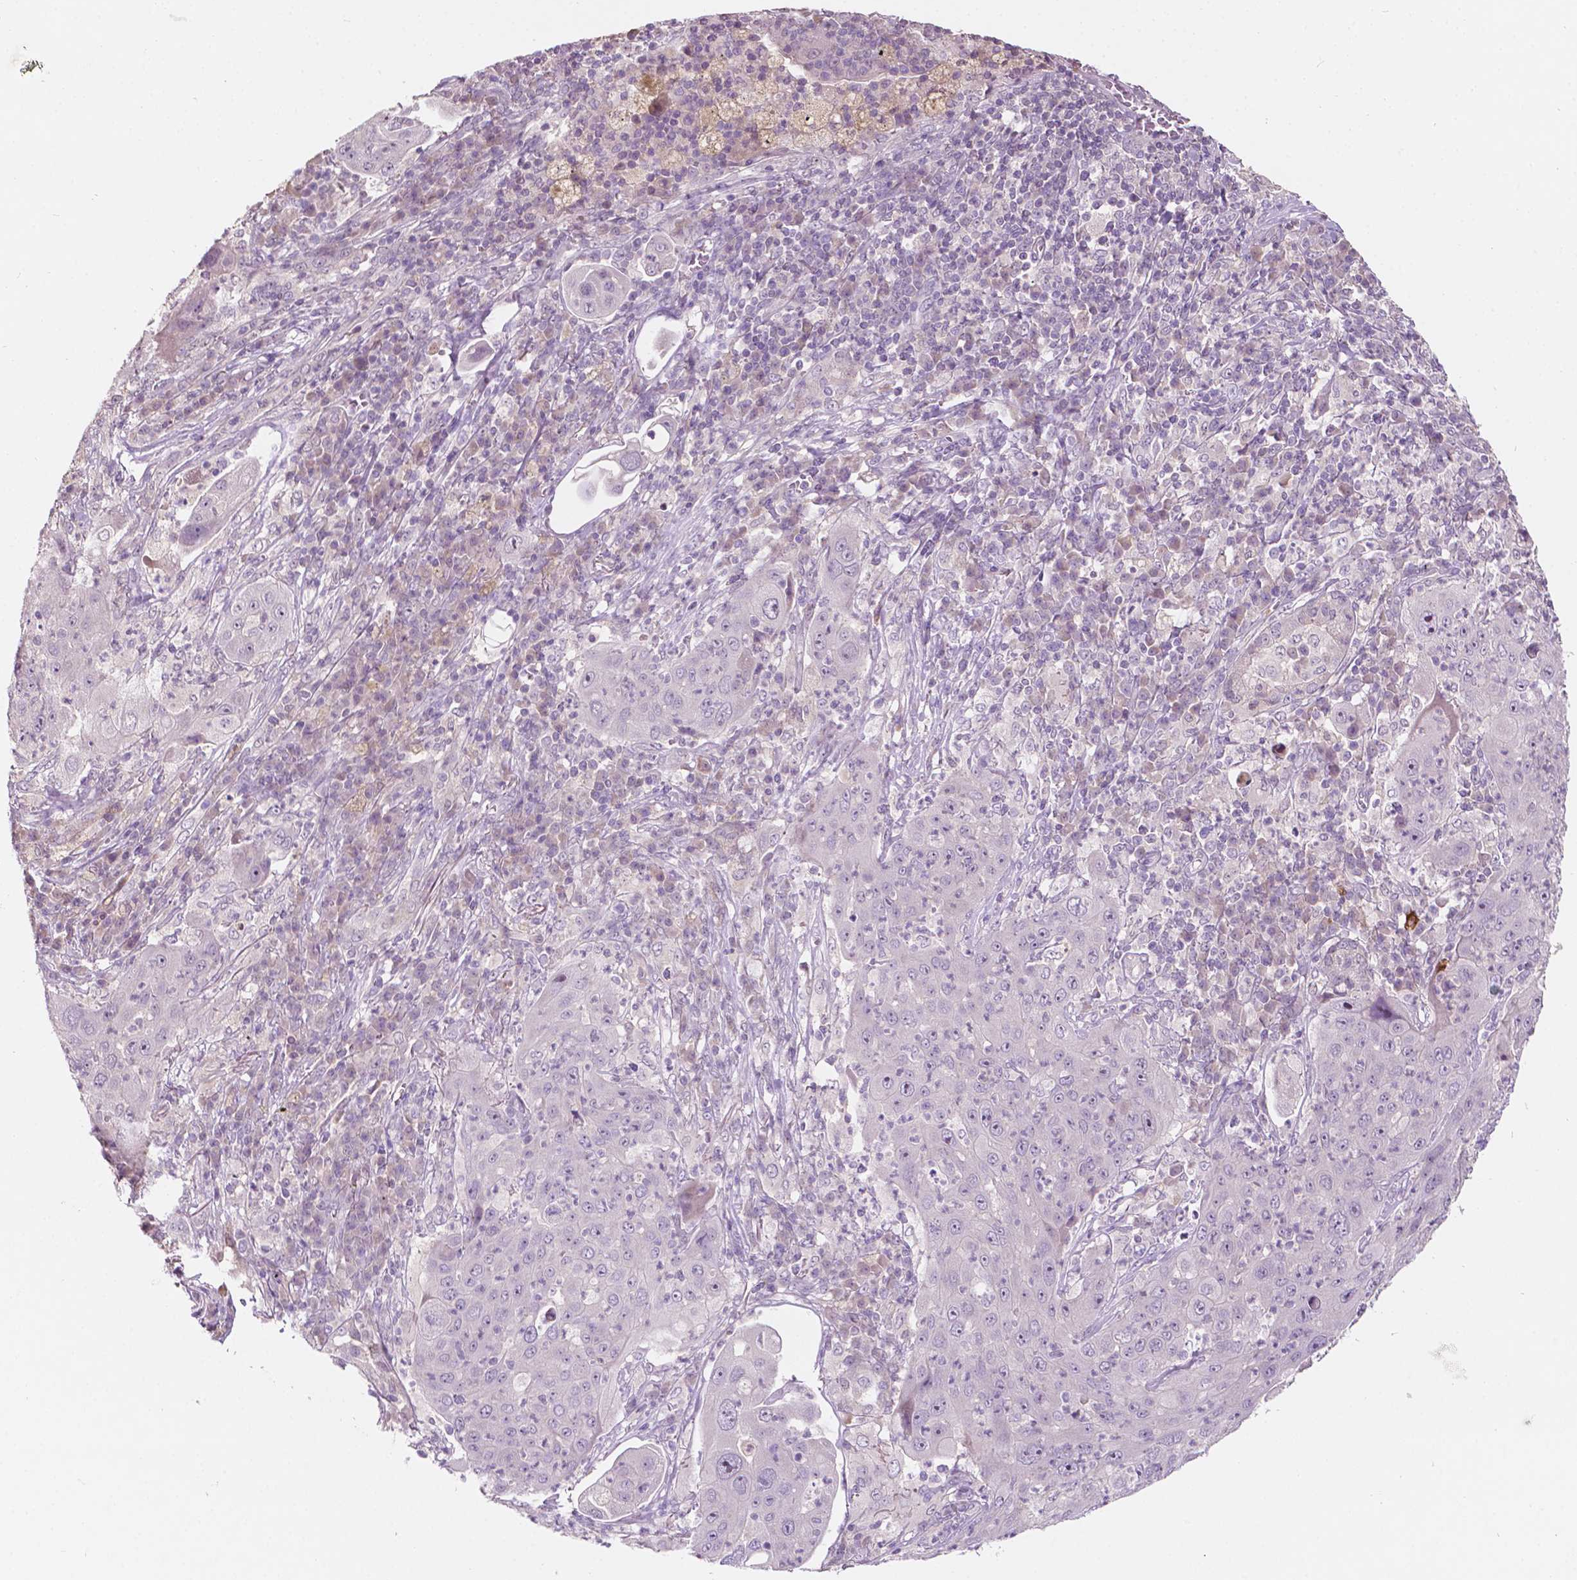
{"staining": {"intensity": "negative", "quantity": "none", "location": "none"}, "tissue": "lung cancer", "cell_type": "Tumor cells", "image_type": "cancer", "snomed": [{"axis": "morphology", "description": "Squamous cell carcinoma, NOS"}, {"axis": "topography", "description": "Lung"}], "caption": "The micrograph displays no staining of tumor cells in lung cancer (squamous cell carcinoma). (IHC, brightfield microscopy, high magnification).", "gene": "TM6SF2", "patient": {"sex": "female", "age": 59}}